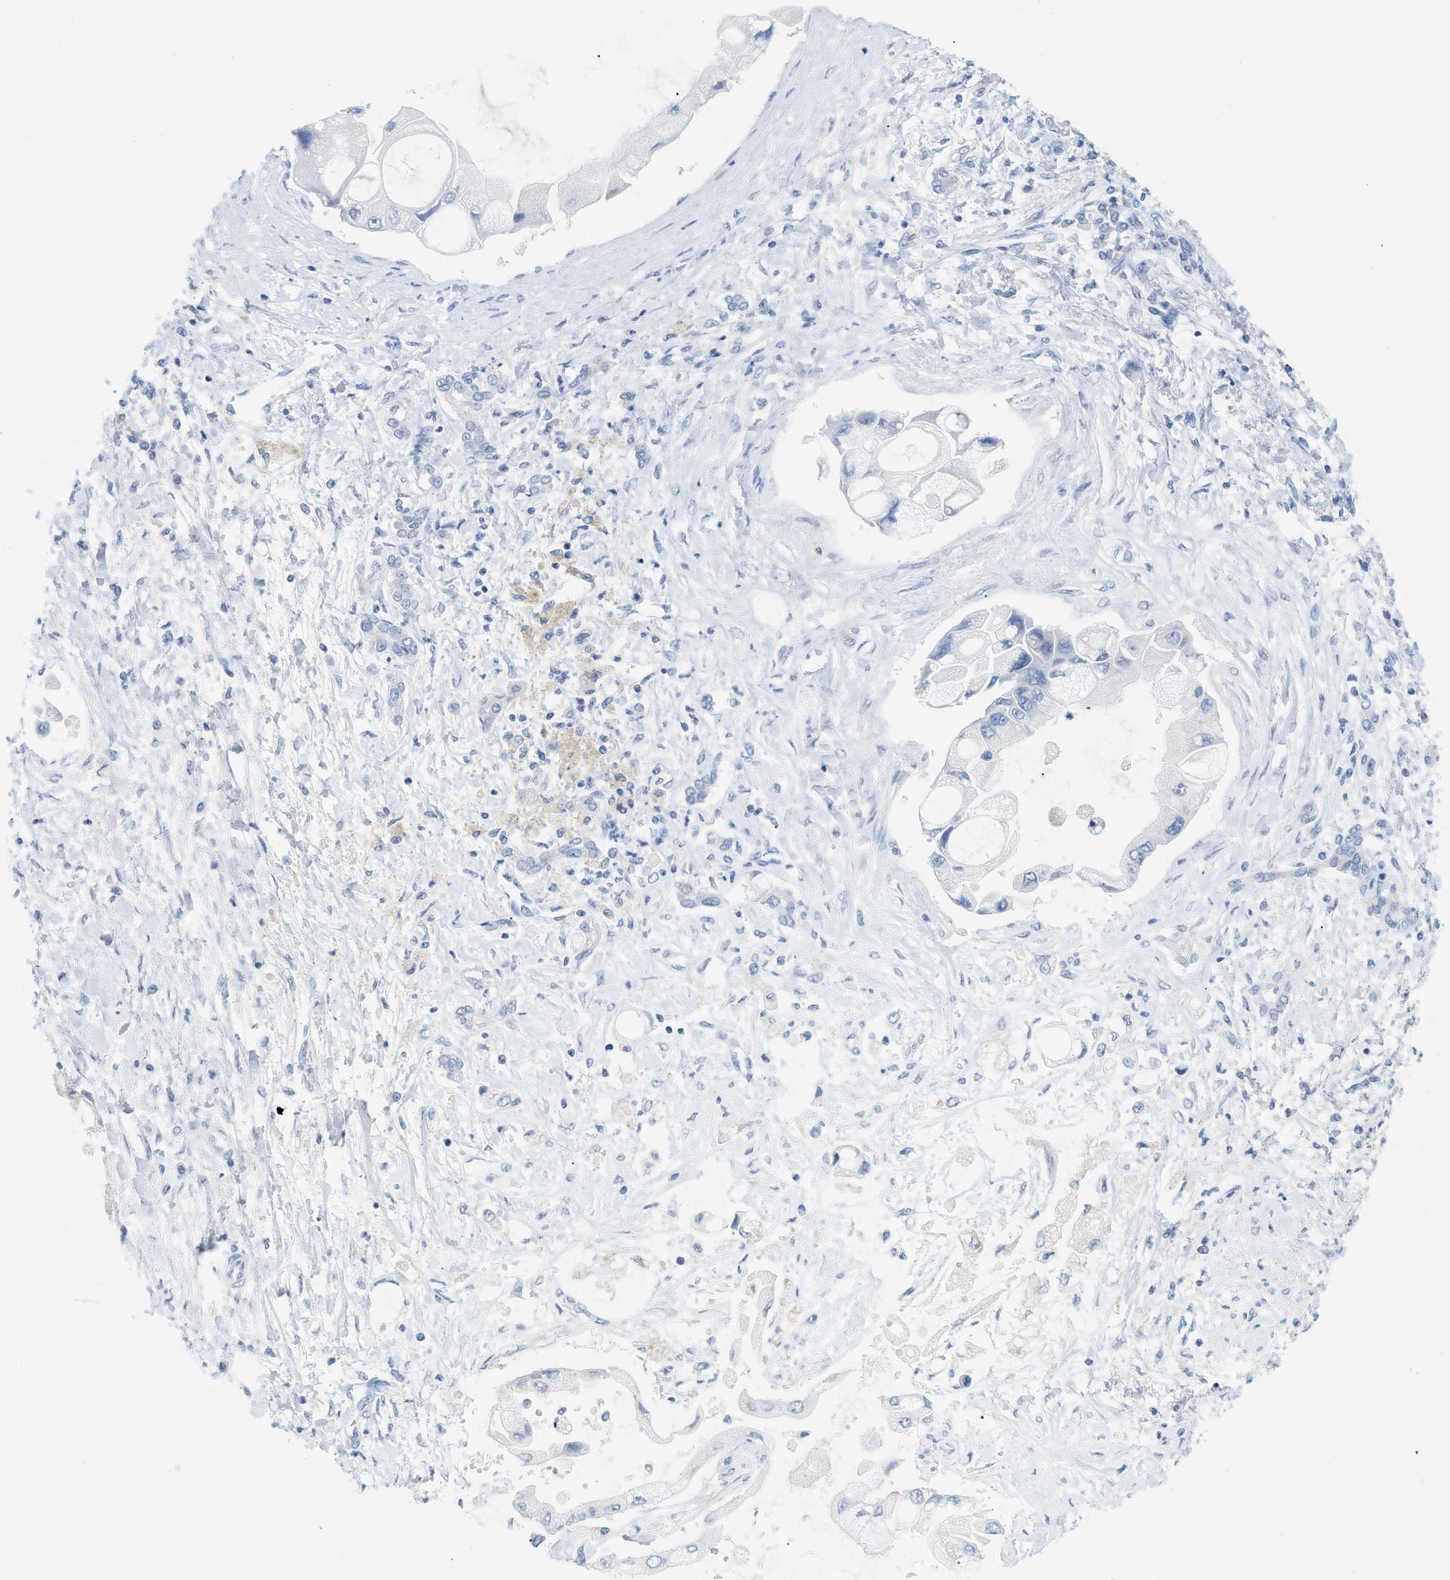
{"staining": {"intensity": "negative", "quantity": "none", "location": "none"}, "tissue": "liver cancer", "cell_type": "Tumor cells", "image_type": "cancer", "snomed": [{"axis": "morphology", "description": "Cholangiocarcinoma"}, {"axis": "topography", "description": "Liver"}], "caption": "An image of liver cancer stained for a protein displays no brown staining in tumor cells.", "gene": "PAPPA", "patient": {"sex": "male", "age": 50}}